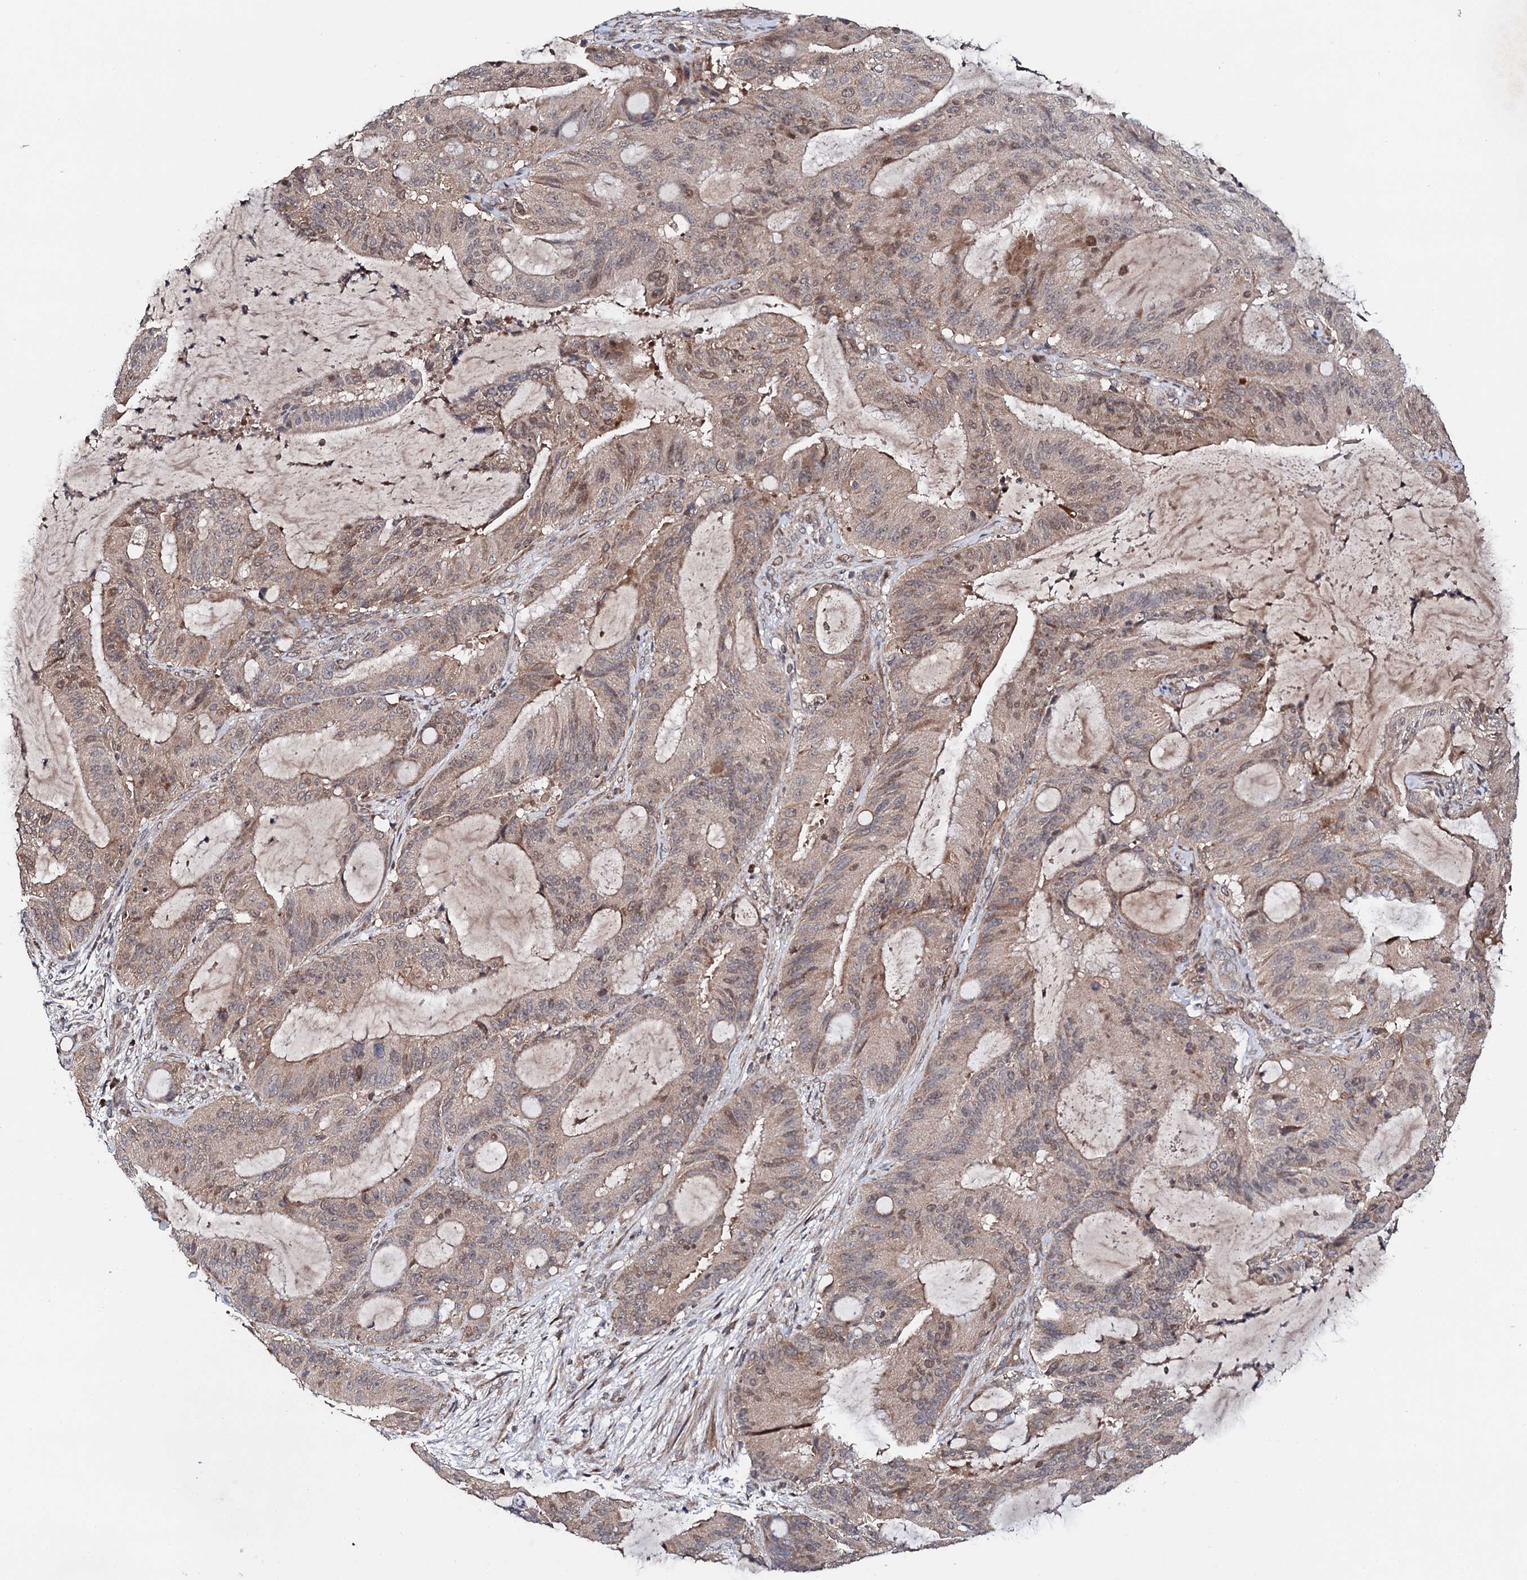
{"staining": {"intensity": "weak", "quantity": "25%-75%", "location": "nuclear"}, "tissue": "liver cancer", "cell_type": "Tumor cells", "image_type": "cancer", "snomed": [{"axis": "morphology", "description": "Normal tissue, NOS"}, {"axis": "morphology", "description": "Cholangiocarcinoma"}, {"axis": "topography", "description": "Liver"}, {"axis": "topography", "description": "Peripheral nerve tissue"}], "caption": "High-magnification brightfield microscopy of liver cancer (cholangiocarcinoma) stained with DAB (3,3'-diaminobenzidine) (brown) and counterstained with hematoxylin (blue). tumor cells exhibit weak nuclear positivity is appreciated in about25%-75% of cells.", "gene": "FAM111A", "patient": {"sex": "female", "age": 73}}